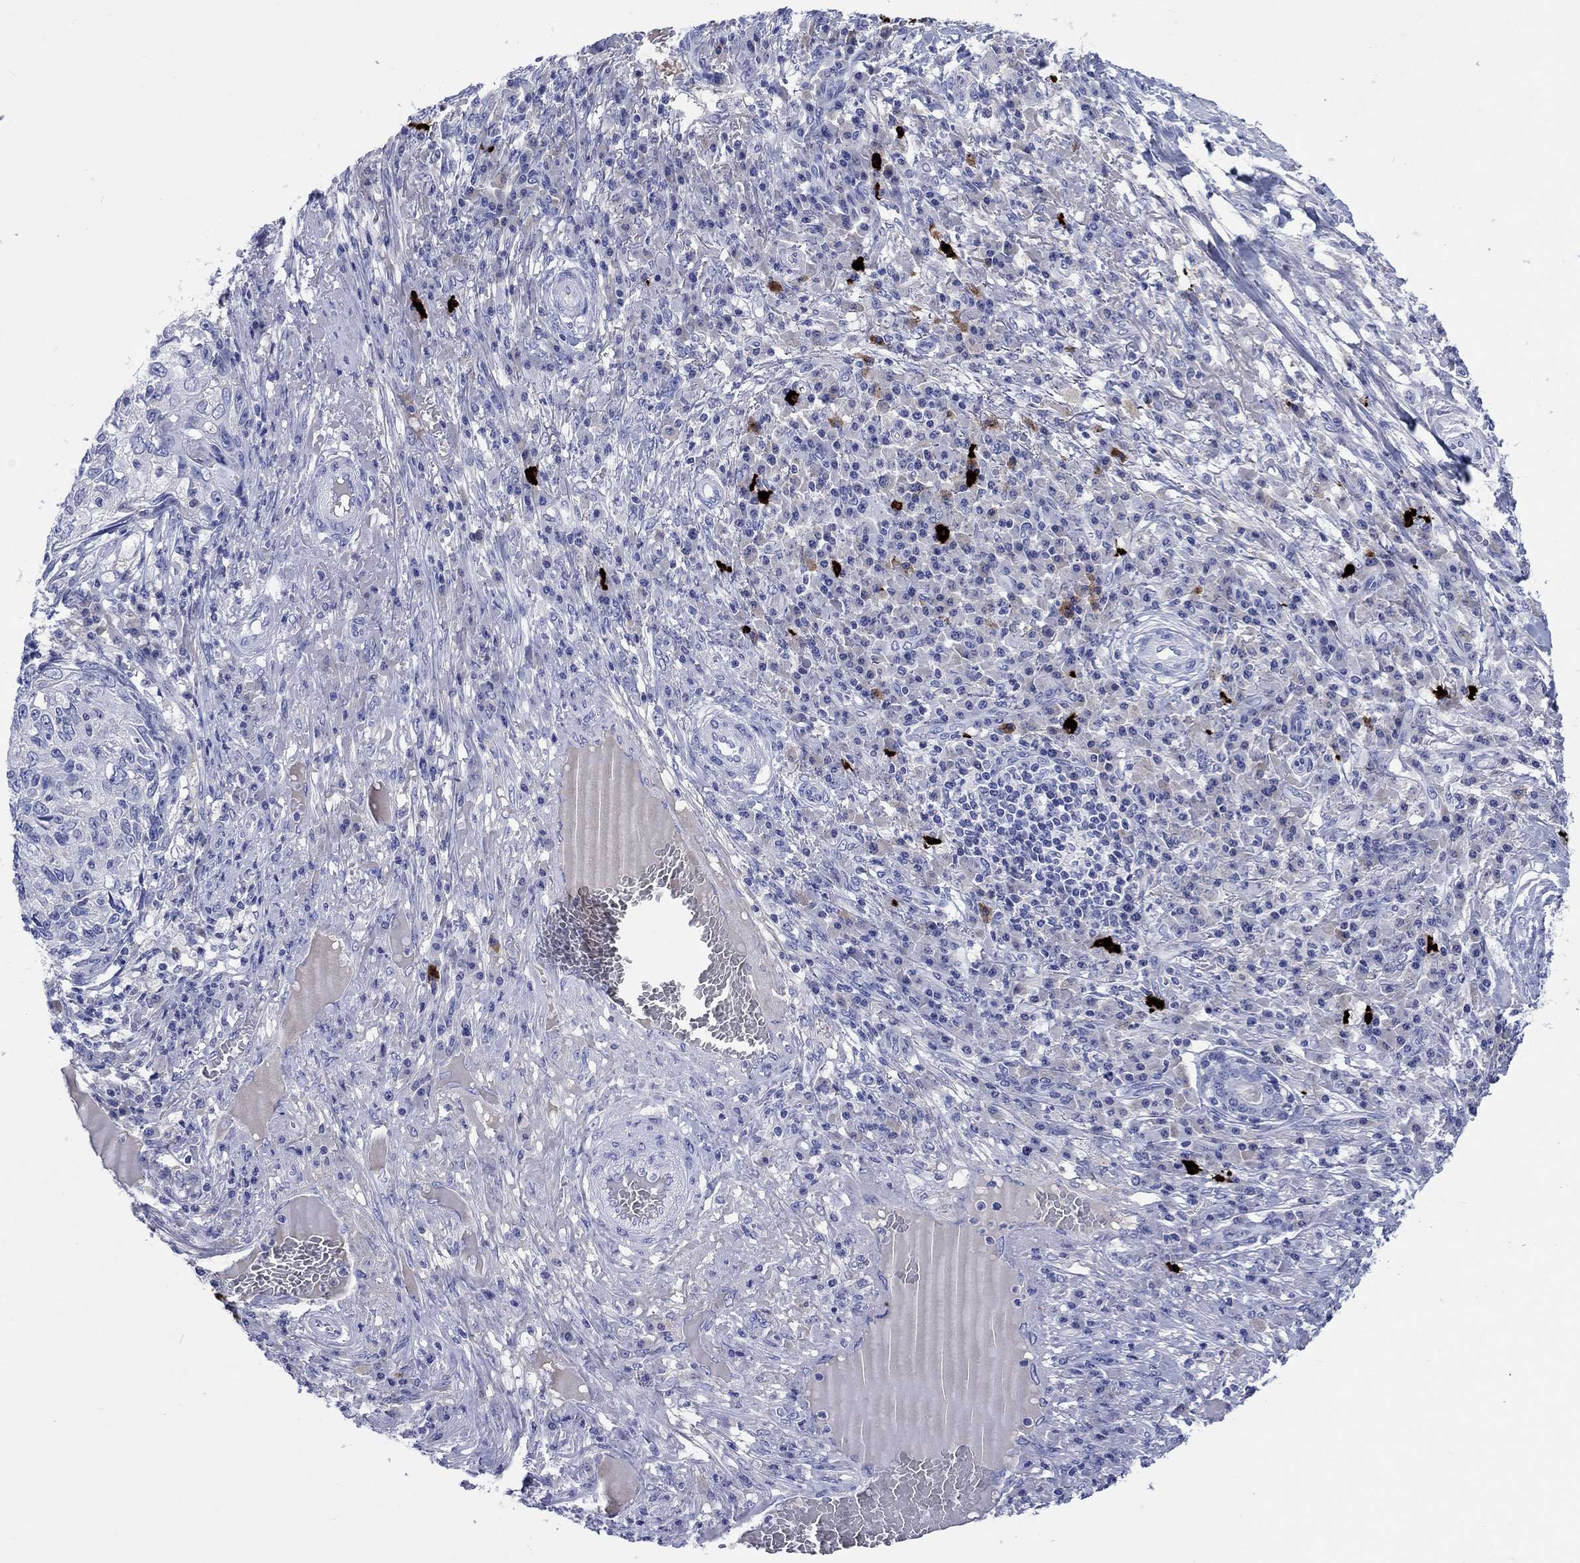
{"staining": {"intensity": "negative", "quantity": "none", "location": "none"}, "tissue": "skin cancer", "cell_type": "Tumor cells", "image_type": "cancer", "snomed": [{"axis": "morphology", "description": "Squamous cell carcinoma, NOS"}, {"axis": "topography", "description": "Skin"}], "caption": "This is an immunohistochemistry histopathology image of human skin squamous cell carcinoma. There is no staining in tumor cells.", "gene": "CACNG3", "patient": {"sex": "male", "age": 92}}